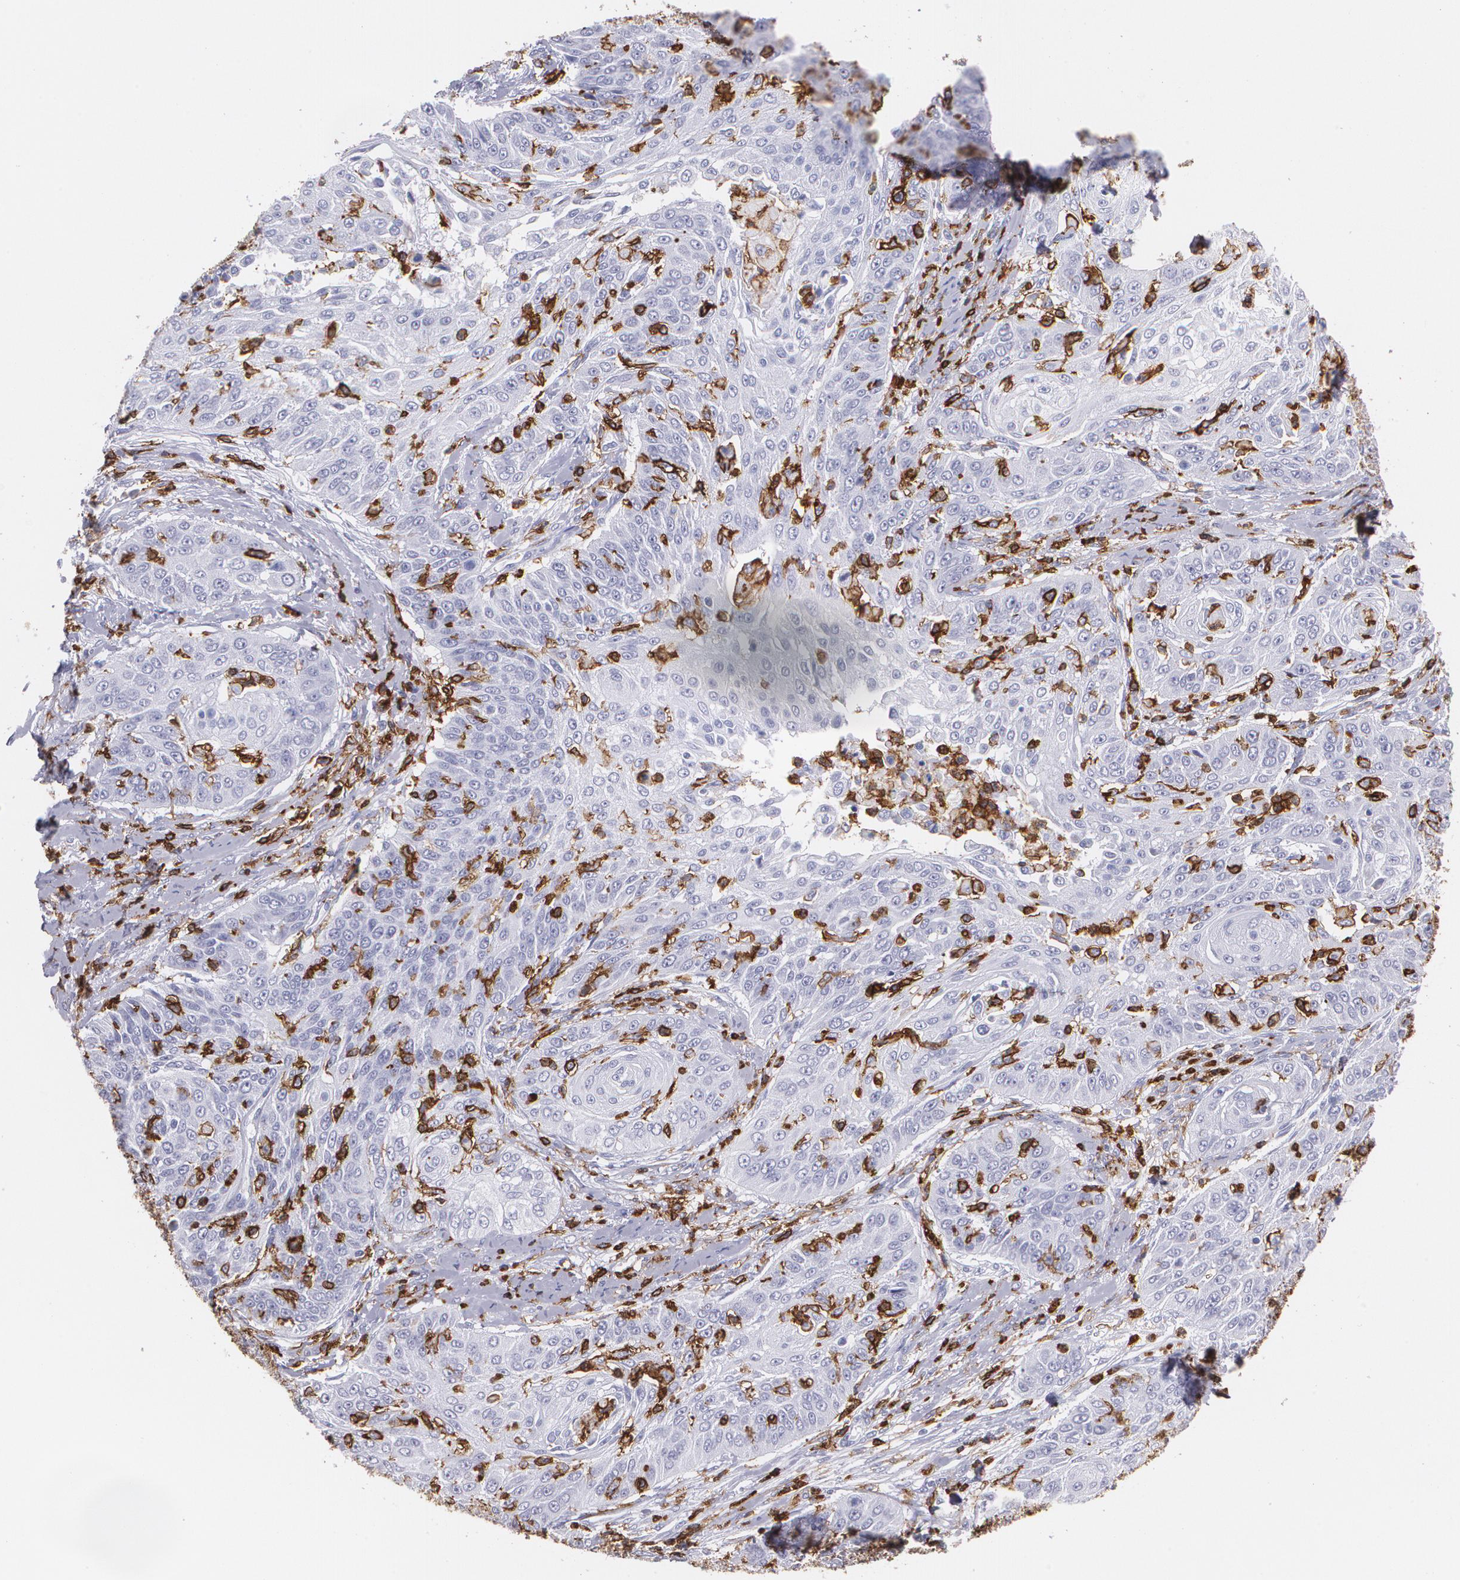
{"staining": {"intensity": "negative", "quantity": "none", "location": "none"}, "tissue": "cervical cancer", "cell_type": "Tumor cells", "image_type": "cancer", "snomed": [{"axis": "morphology", "description": "Squamous cell carcinoma, NOS"}, {"axis": "topography", "description": "Cervix"}], "caption": "DAB immunohistochemical staining of human squamous cell carcinoma (cervical) exhibits no significant expression in tumor cells. (Stains: DAB (3,3'-diaminobenzidine) immunohistochemistry with hematoxylin counter stain, Microscopy: brightfield microscopy at high magnification).", "gene": "PTPRC", "patient": {"sex": "female", "age": 64}}